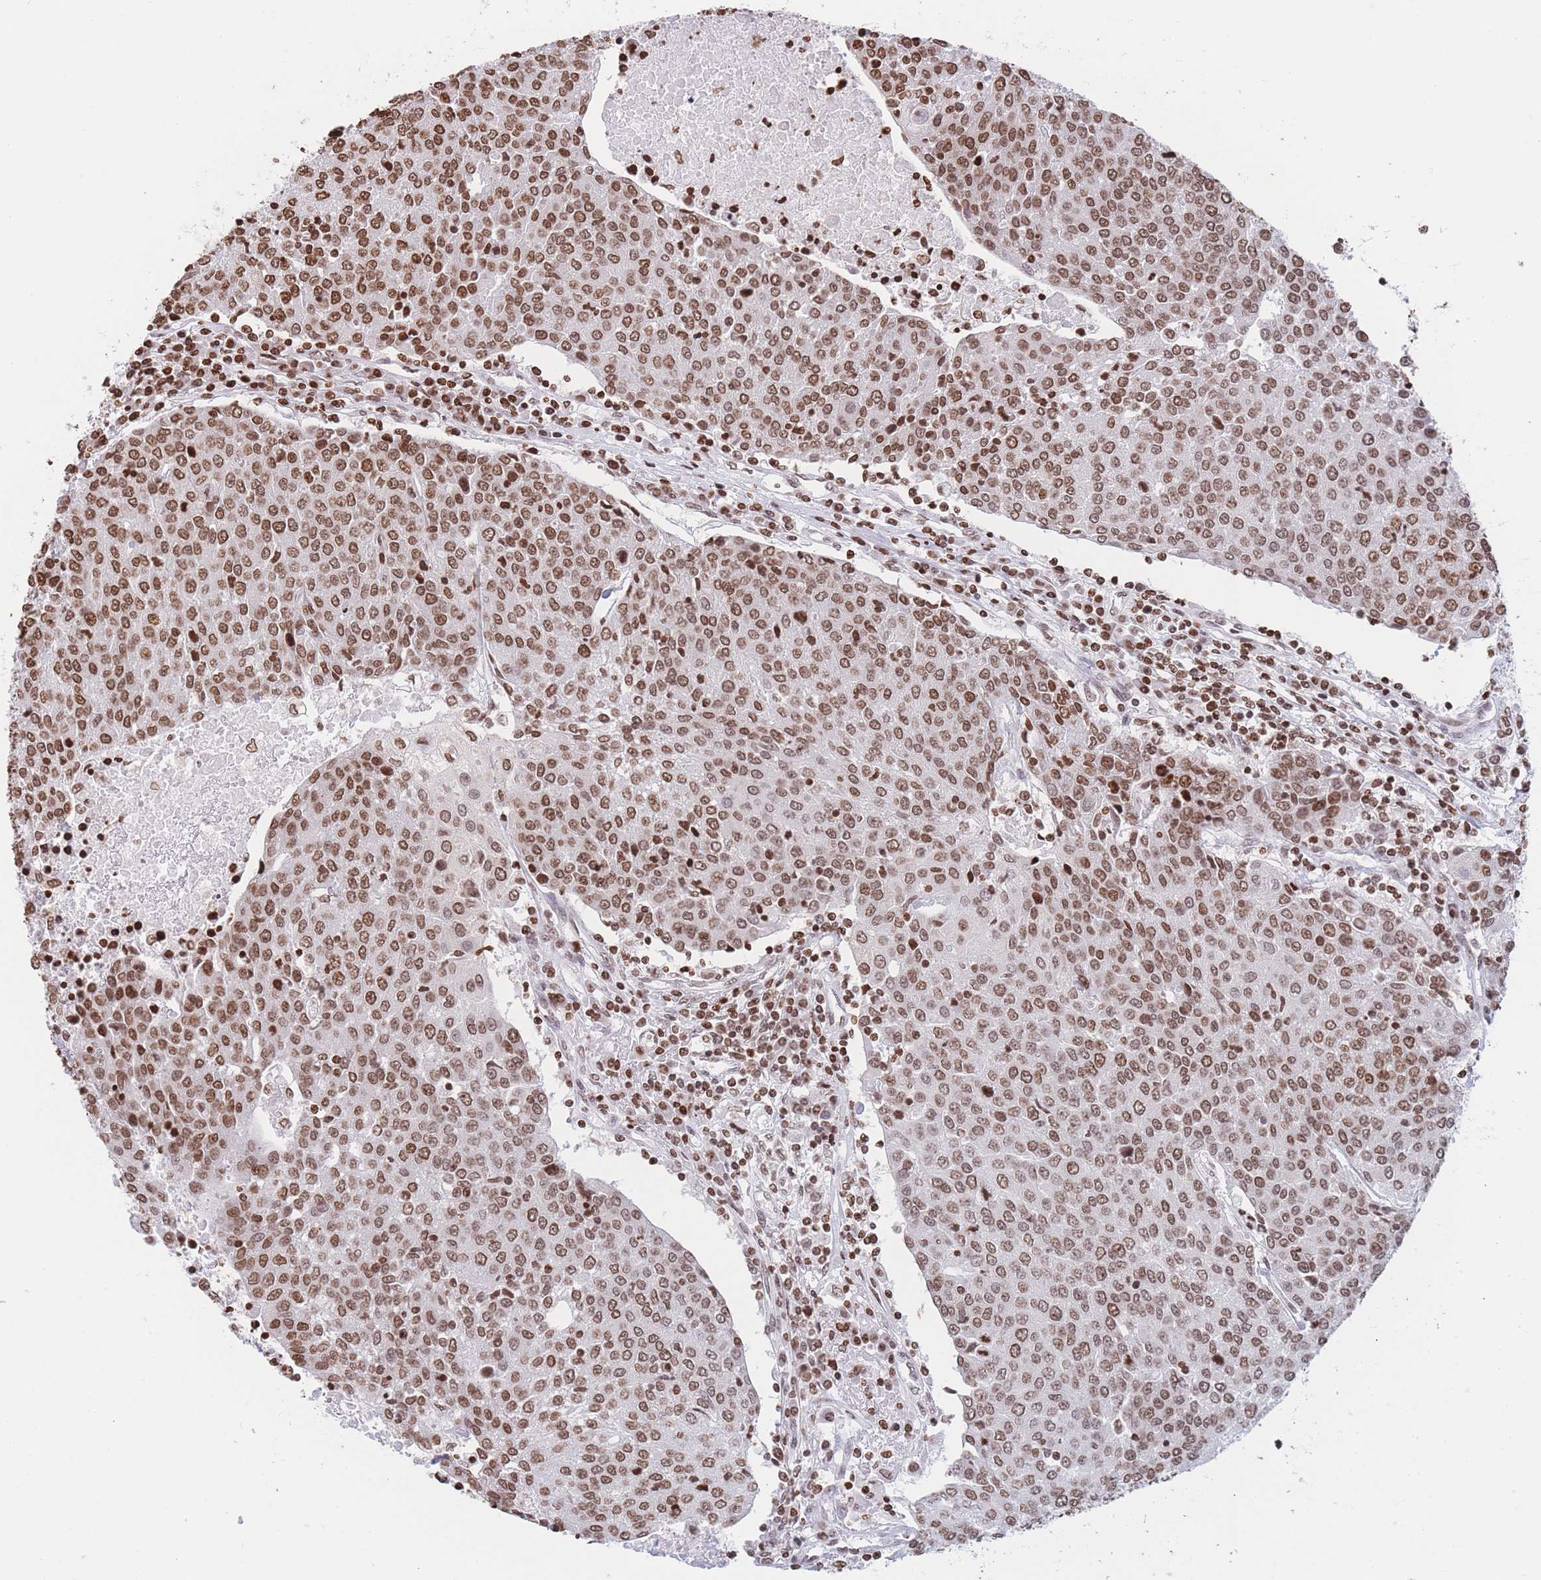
{"staining": {"intensity": "moderate", "quantity": ">75%", "location": "nuclear"}, "tissue": "urothelial cancer", "cell_type": "Tumor cells", "image_type": "cancer", "snomed": [{"axis": "morphology", "description": "Urothelial carcinoma, High grade"}, {"axis": "topography", "description": "Urinary bladder"}], "caption": "Tumor cells reveal medium levels of moderate nuclear positivity in about >75% of cells in high-grade urothelial carcinoma.", "gene": "H2BC11", "patient": {"sex": "female", "age": 85}}